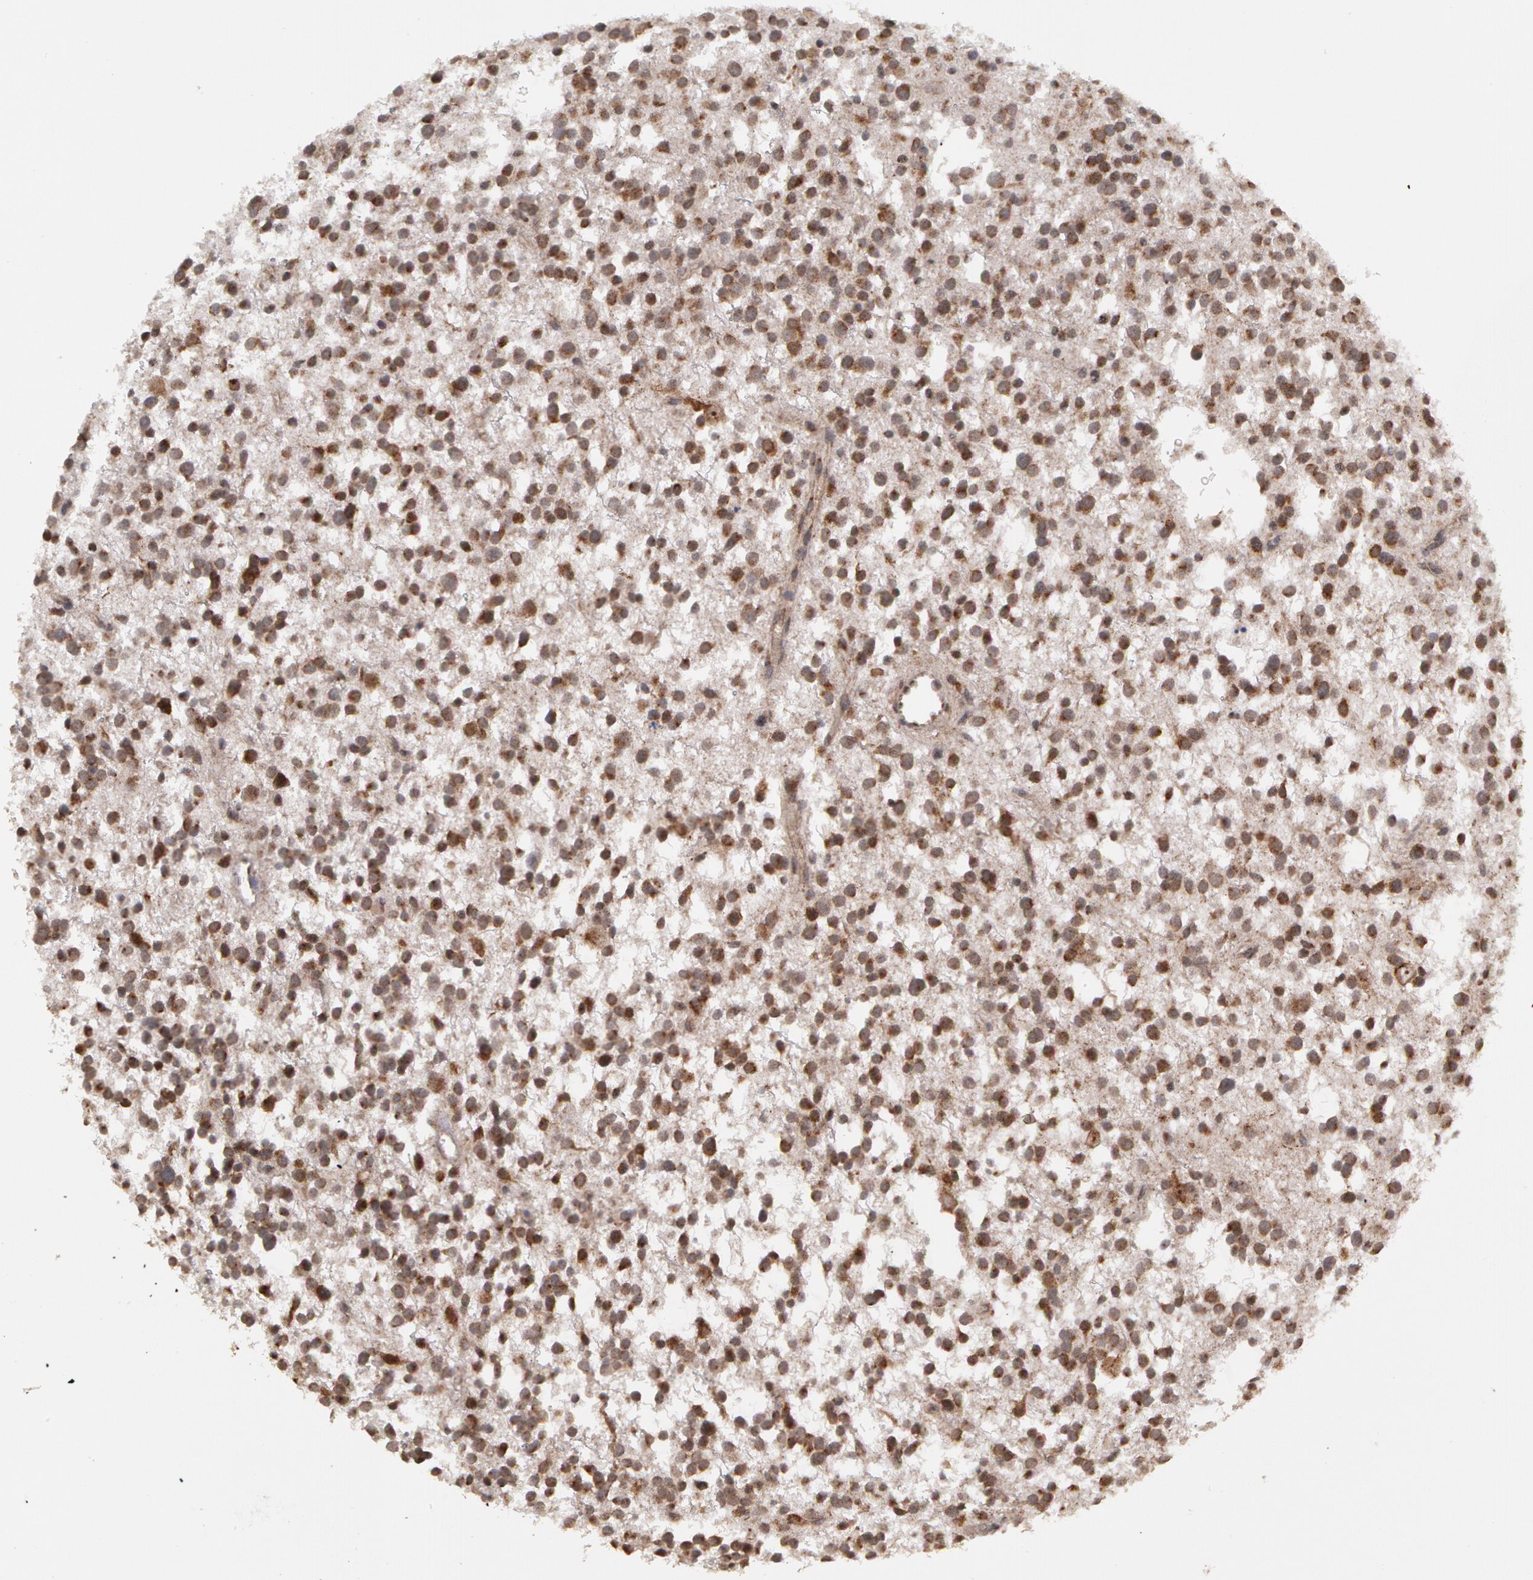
{"staining": {"intensity": "moderate", "quantity": "25%-75%", "location": "cytoplasmic/membranous"}, "tissue": "glioma", "cell_type": "Tumor cells", "image_type": "cancer", "snomed": [{"axis": "morphology", "description": "Glioma, malignant, Low grade"}, {"axis": "topography", "description": "Brain"}], "caption": "Immunohistochemical staining of human malignant low-grade glioma reveals moderate cytoplasmic/membranous protein staining in approximately 25%-75% of tumor cells. (brown staining indicates protein expression, while blue staining denotes nuclei).", "gene": "STX5", "patient": {"sex": "female", "age": 36}}